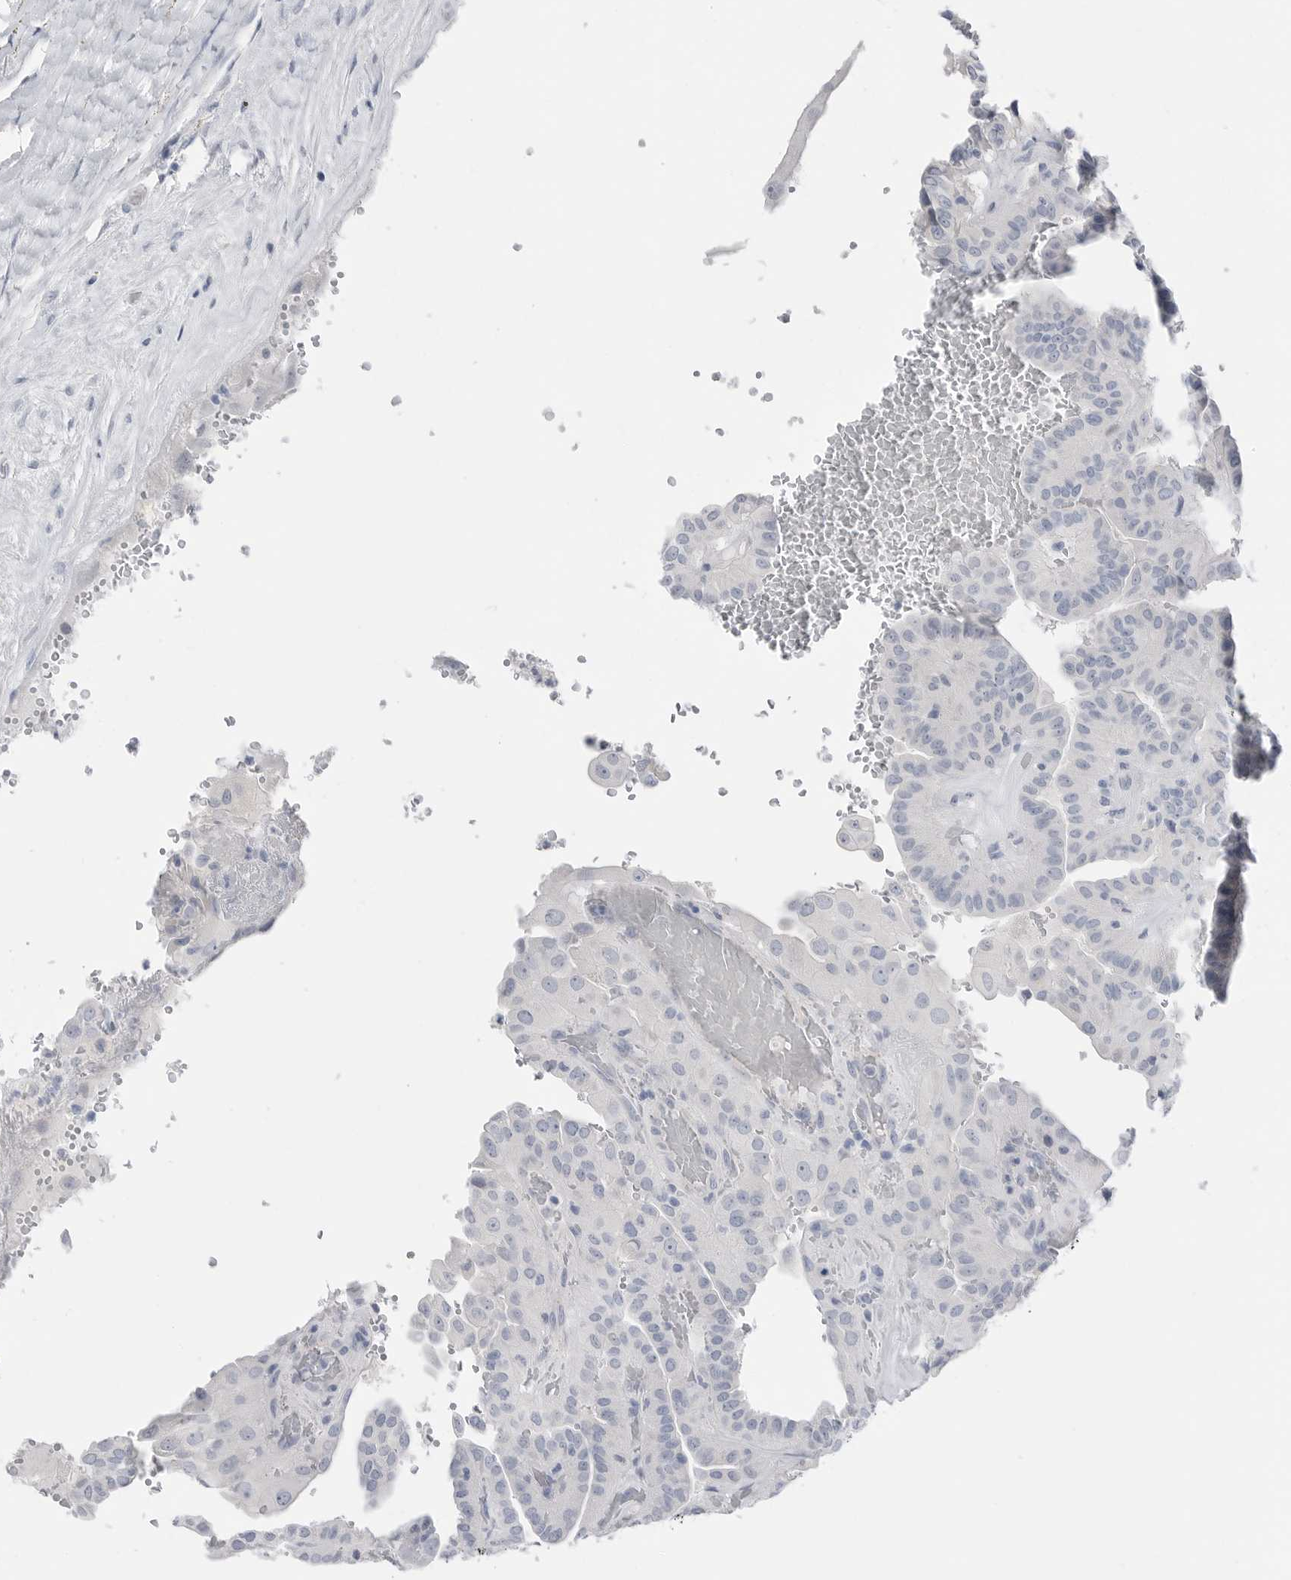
{"staining": {"intensity": "negative", "quantity": "none", "location": "none"}, "tissue": "thyroid cancer", "cell_type": "Tumor cells", "image_type": "cancer", "snomed": [{"axis": "morphology", "description": "Papillary adenocarcinoma, NOS"}, {"axis": "topography", "description": "Thyroid gland"}], "caption": "Immunohistochemistry of human papillary adenocarcinoma (thyroid) shows no positivity in tumor cells.", "gene": "ABHD12", "patient": {"sex": "male", "age": 77}}